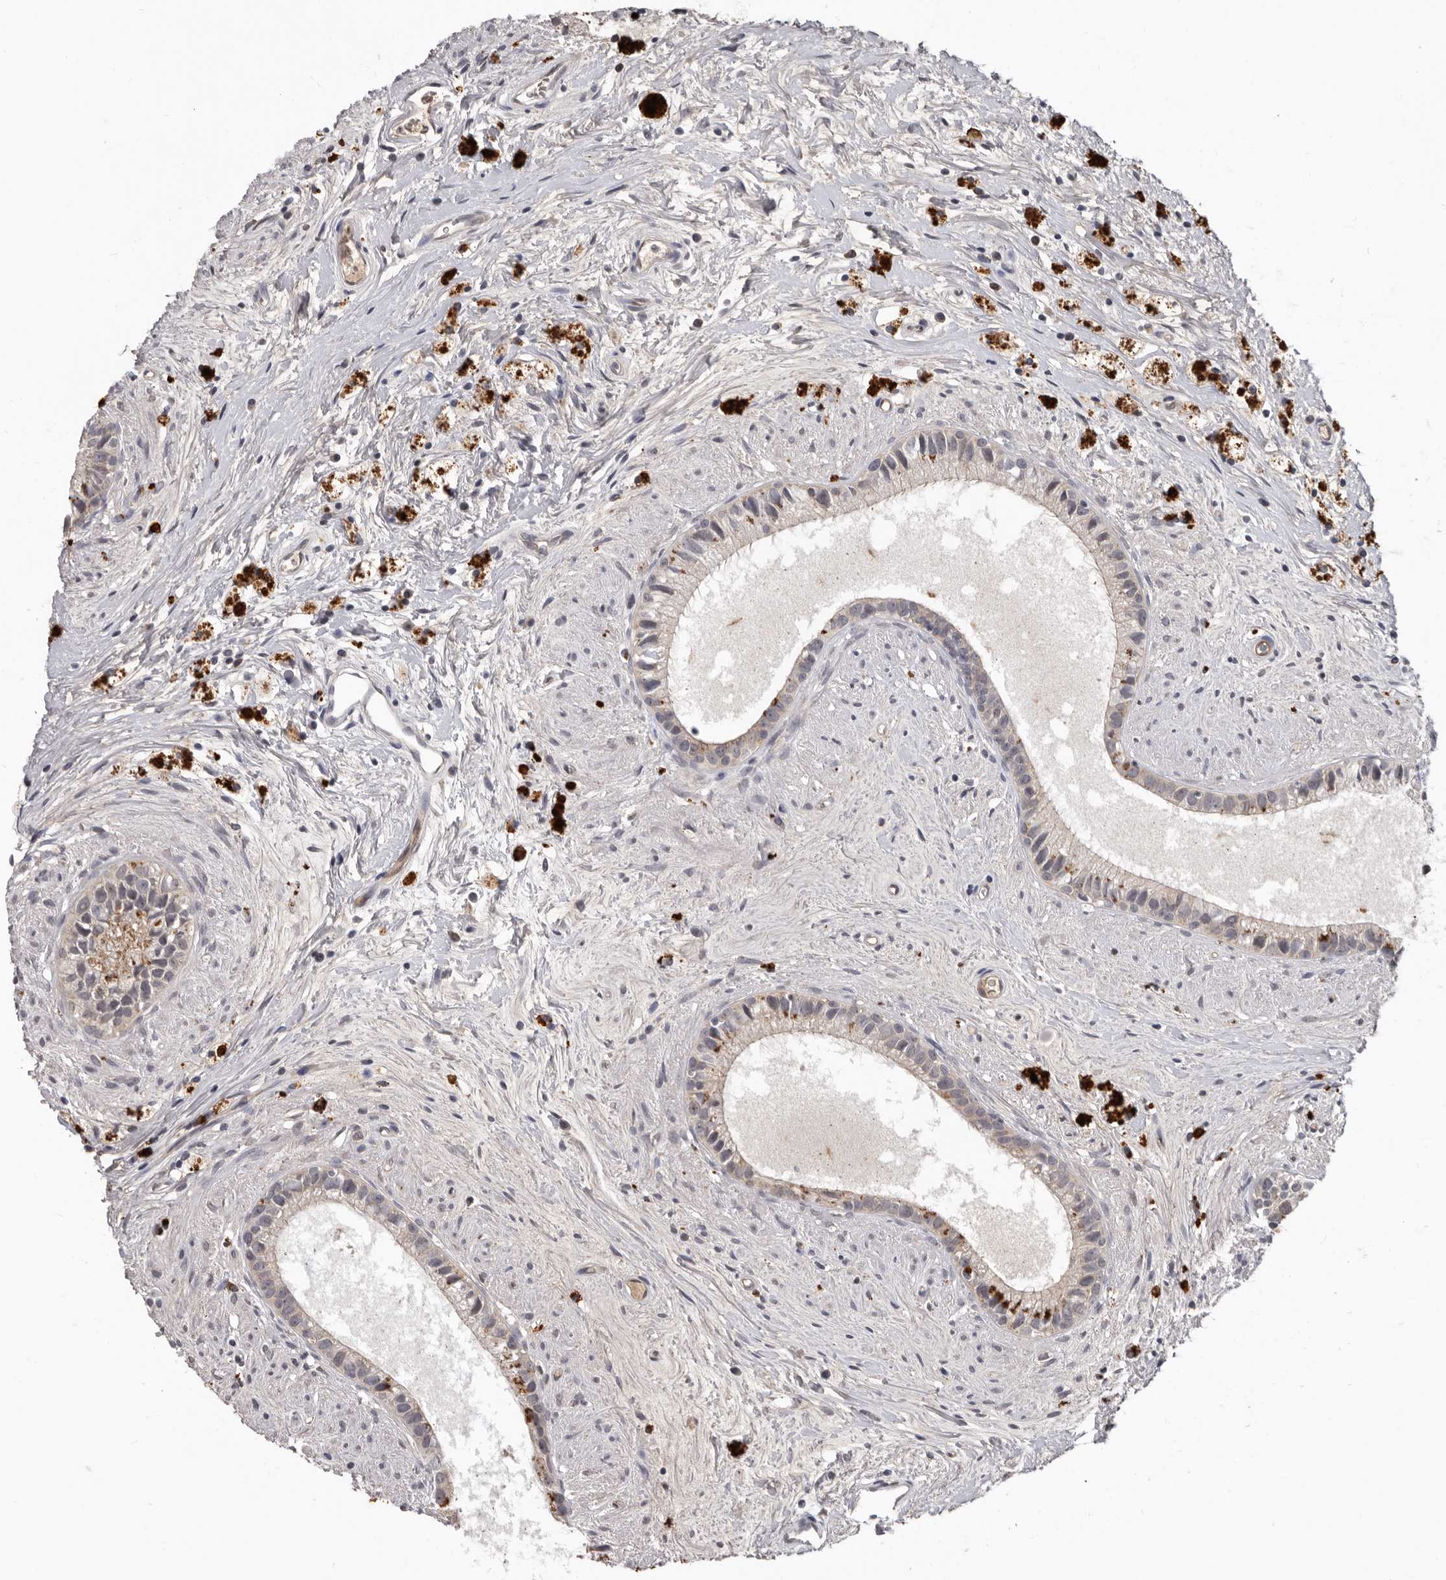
{"staining": {"intensity": "moderate", "quantity": "25%-75%", "location": "cytoplasmic/membranous"}, "tissue": "epididymis", "cell_type": "Glandular cells", "image_type": "normal", "snomed": [{"axis": "morphology", "description": "Normal tissue, NOS"}, {"axis": "topography", "description": "Epididymis"}], "caption": "IHC staining of unremarkable epididymis, which exhibits medium levels of moderate cytoplasmic/membranous expression in about 25%-75% of glandular cells indicating moderate cytoplasmic/membranous protein positivity. The staining was performed using DAB (3,3'-diaminobenzidine) (brown) for protein detection and nuclei were counterstained in hematoxylin (blue).", "gene": "CDCA8", "patient": {"sex": "male", "age": 80}}